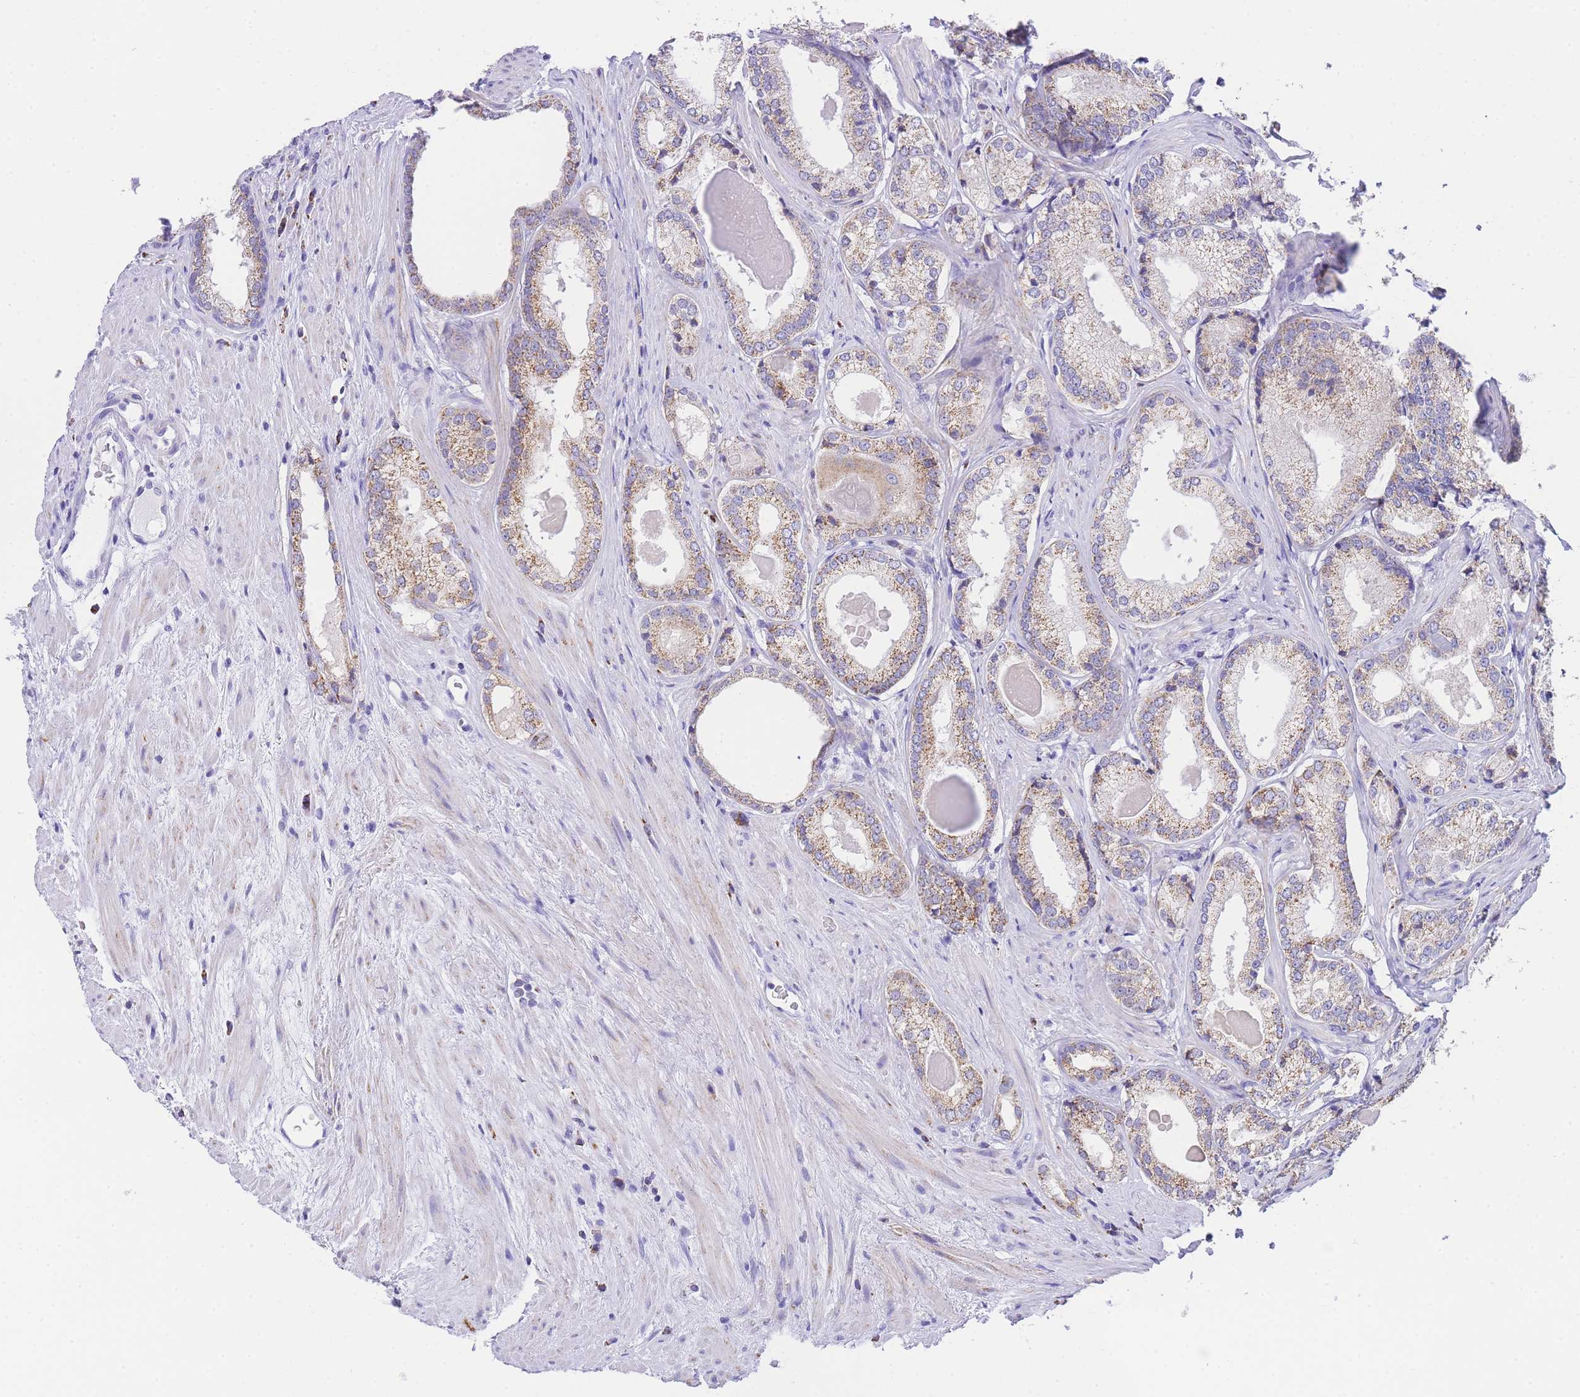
{"staining": {"intensity": "moderate", "quantity": "25%-75%", "location": "cytoplasmic/membranous"}, "tissue": "prostate cancer", "cell_type": "Tumor cells", "image_type": "cancer", "snomed": [{"axis": "morphology", "description": "Adenocarcinoma, Low grade"}, {"axis": "topography", "description": "Prostate"}], "caption": "Human prostate adenocarcinoma (low-grade) stained with a brown dye demonstrates moderate cytoplasmic/membranous positive staining in approximately 25%-75% of tumor cells.", "gene": "NKD2", "patient": {"sex": "male", "age": 68}}